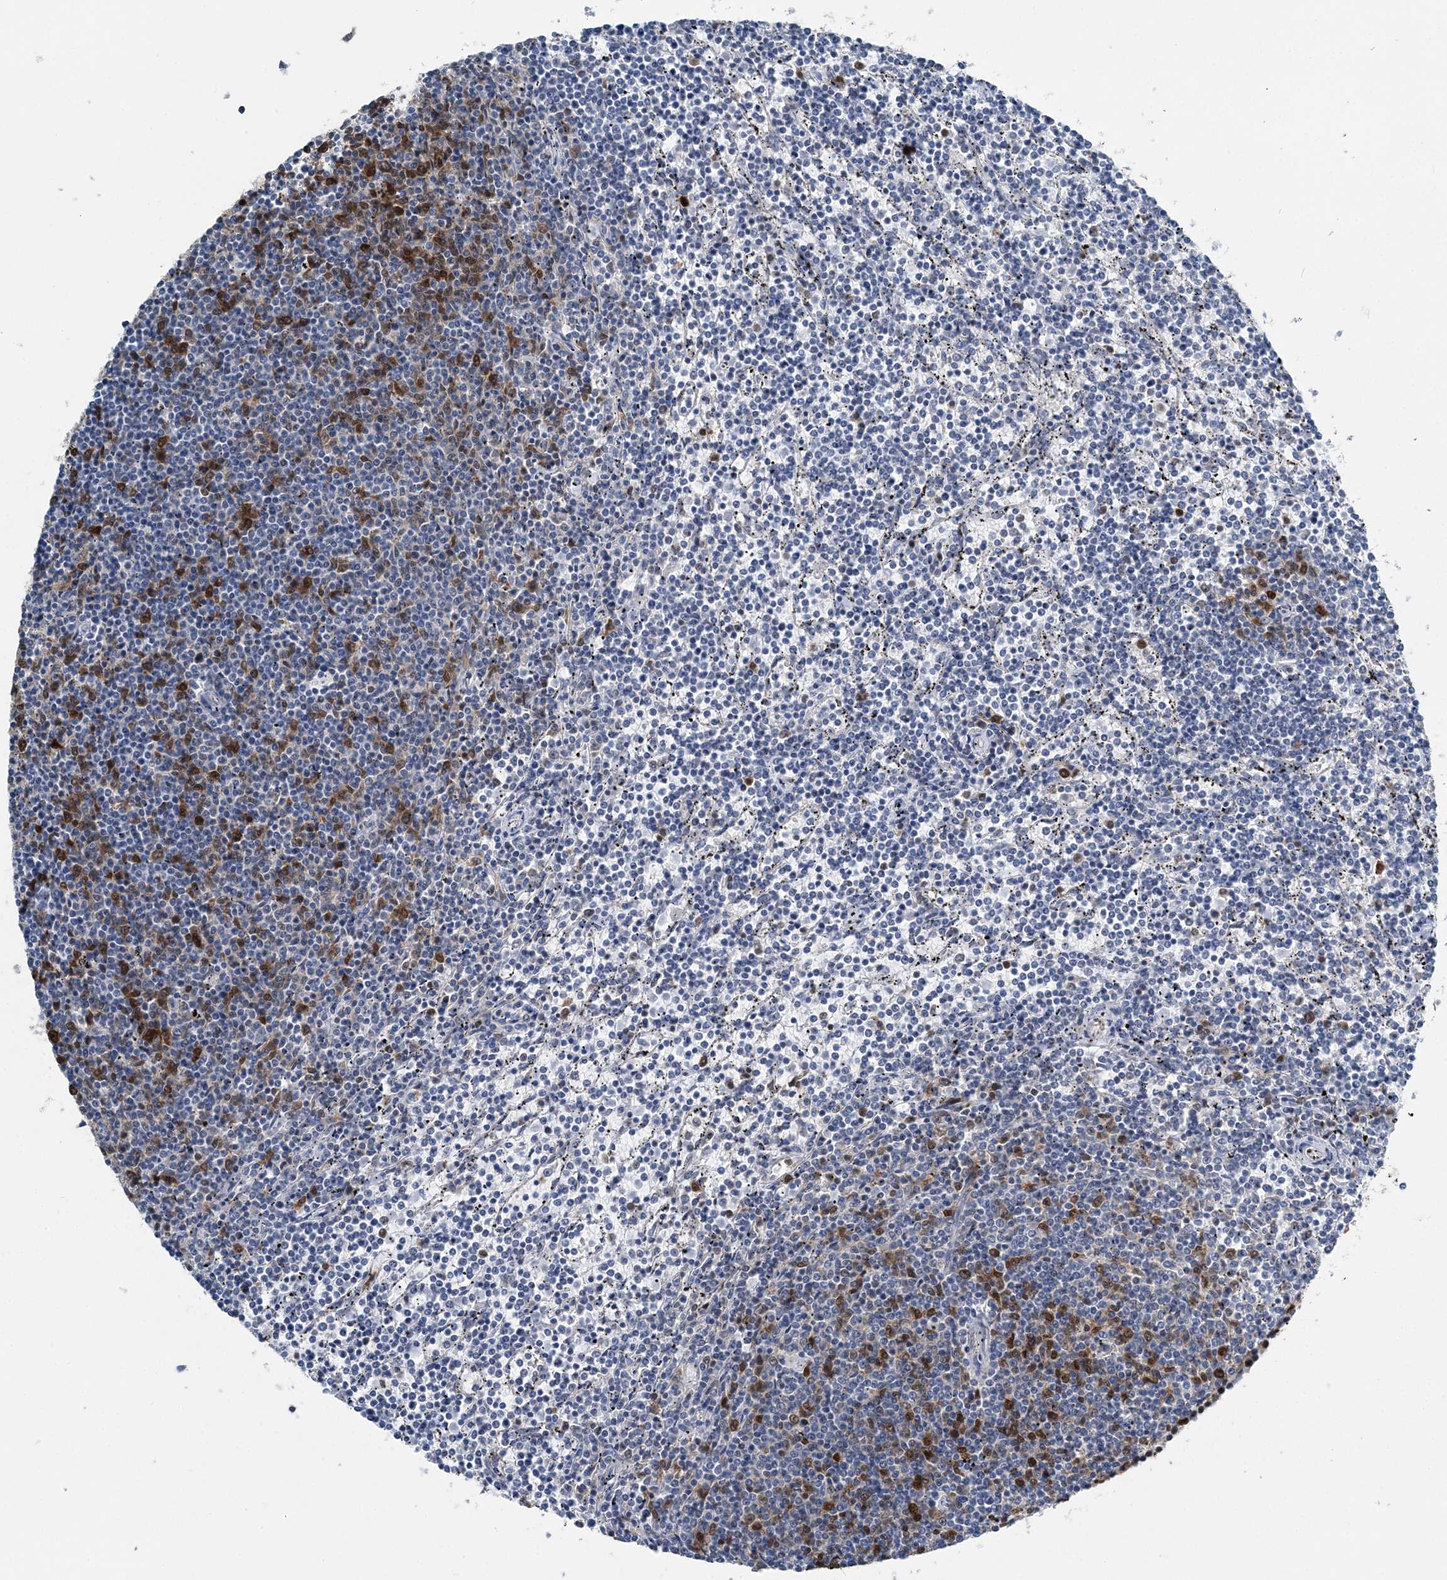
{"staining": {"intensity": "moderate", "quantity": "<25%", "location": "nuclear"}, "tissue": "lymphoma", "cell_type": "Tumor cells", "image_type": "cancer", "snomed": [{"axis": "morphology", "description": "Malignant lymphoma, non-Hodgkin's type, Low grade"}, {"axis": "topography", "description": "Spleen"}], "caption": "About <25% of tumor cells in human lymphoma exhibit moderate nuclear protein expression as visualized by brown immunohistochemical staining.", "gene": "HAT1", "patient": {"sex": "female", "age": 50}}